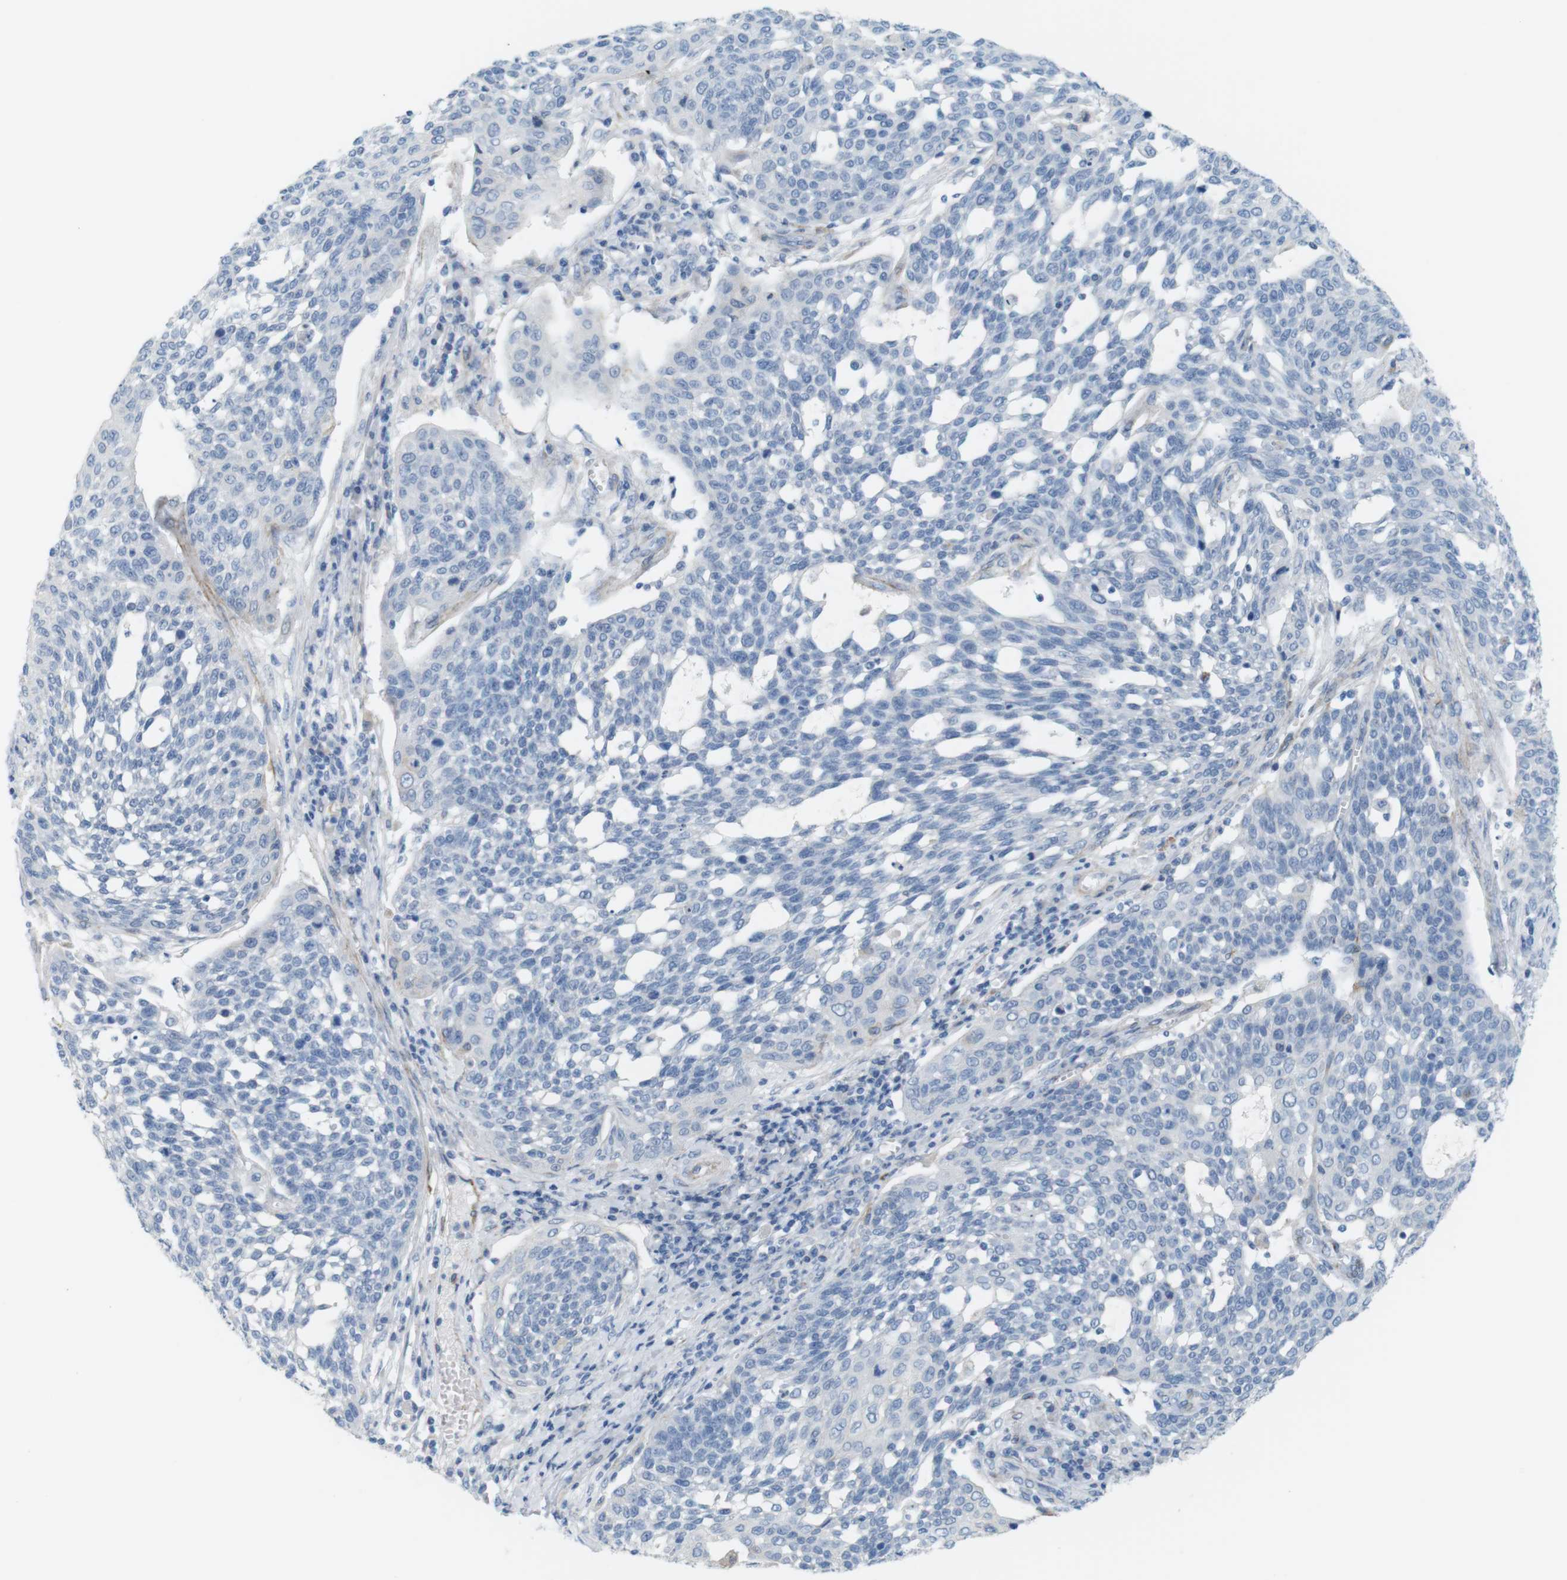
{"staining": {"intensity": "negative", "quantity": "none", "location": "none"}, "tissue": "cervical cancer", "cell_type": "Tumor cells", "image_type": "cancer", "snomed": [{"axis": "morphology", "description": "Squamous cell carcinoma, NOS"}, {"axis": "topography", "description": "Cervix"}], "caption": "DAB immunohistochemical staining of human cervical cancer reveals no significant staining in tumor cells. The staining is performed using DAB brown chromogen with nuclei counter-stained in using hematoxylin.", "gene": "MYH9", "patient": {"sex": "female", "age": 34}}